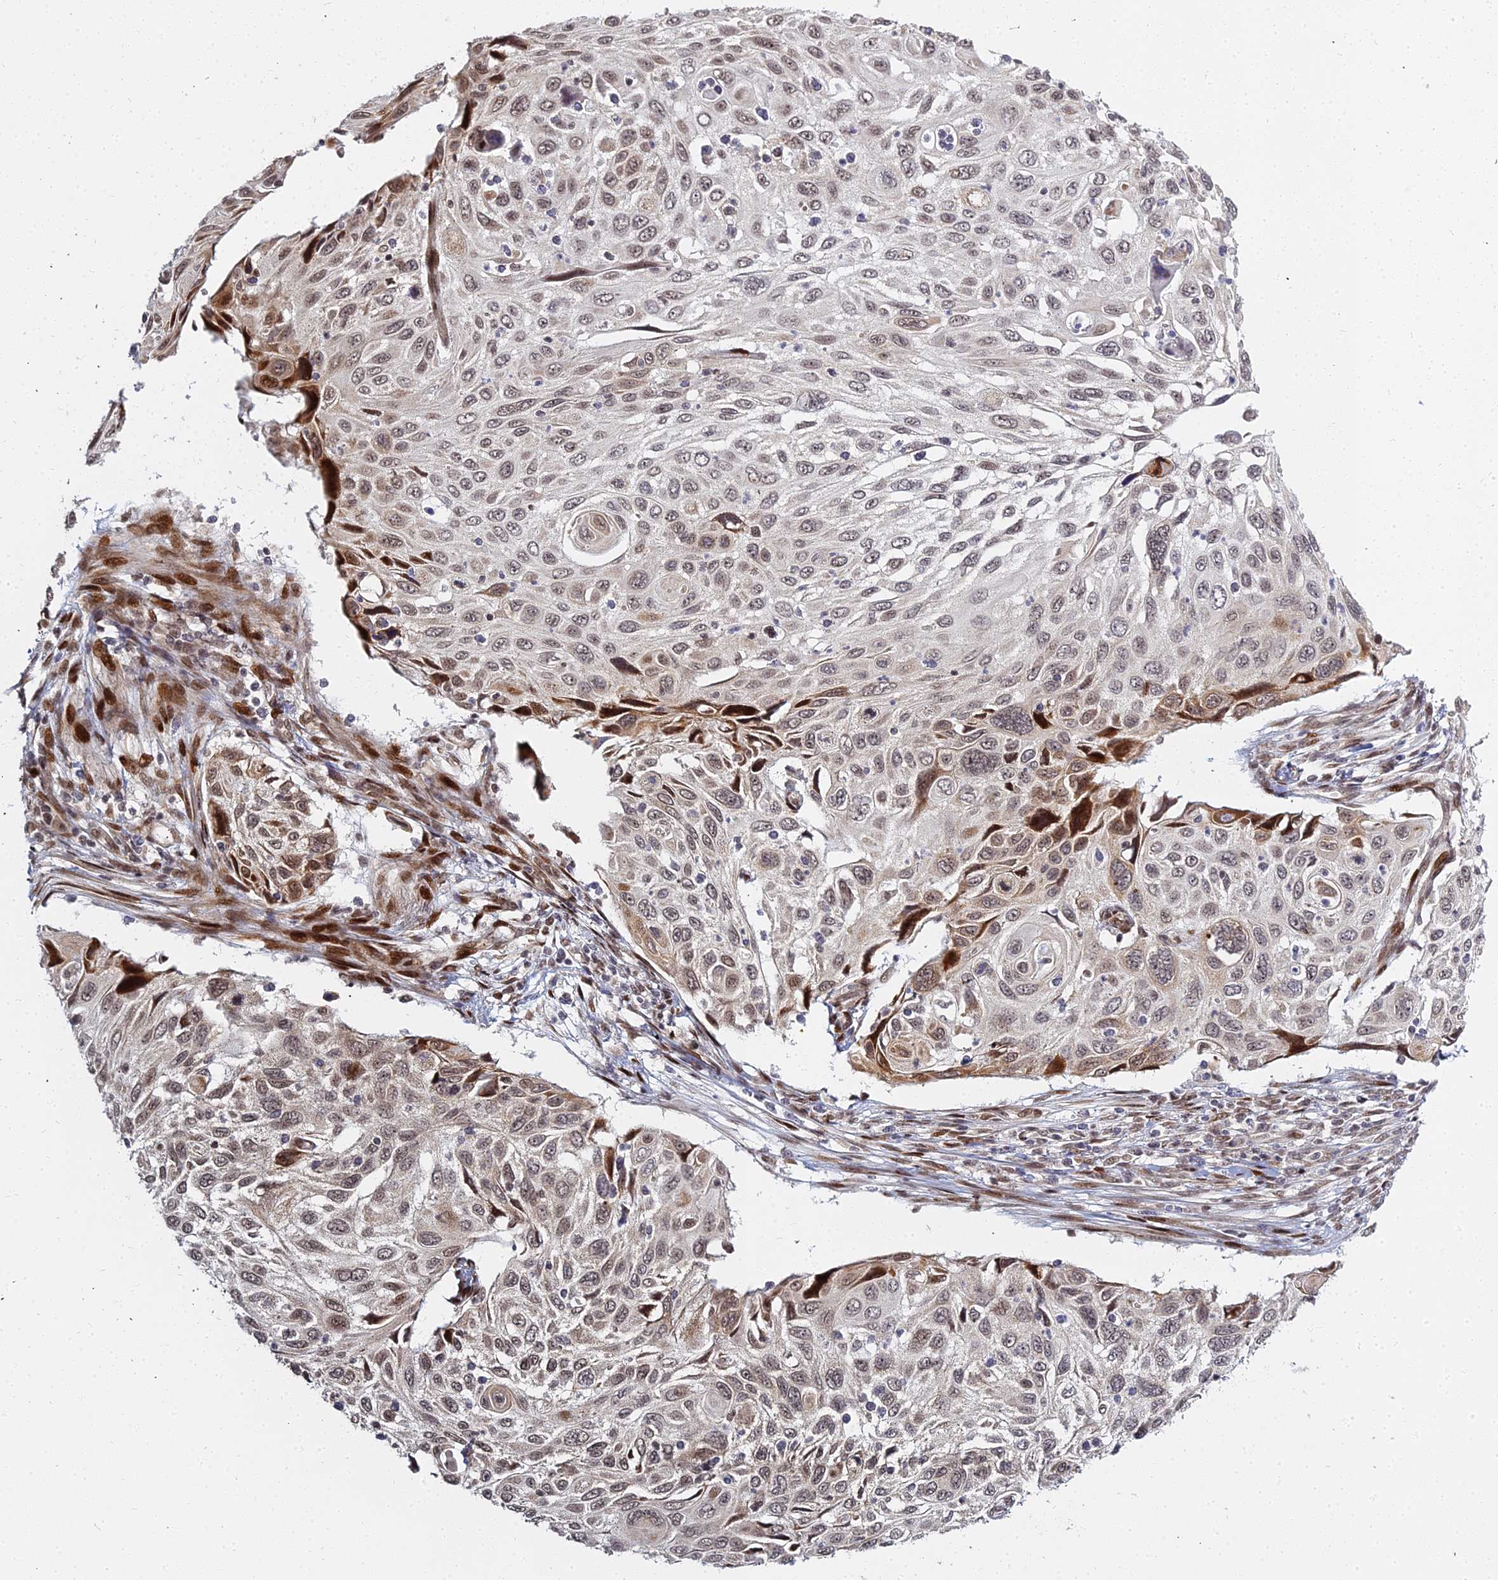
{"staining": {"intensity": "moderate", "quantity": "<25%", "location": "cytoplasmic/membranous"}, "tissue": "cervical cancer", "cell_type": "Tumor cells", "image_type": "cancer", "snomed": [{"axis": "morphology", "description": "Squamous cell carcinoma, NOS"}, {"axis": "topography", "description": "Cervix"}], "caption": "High-magnification brightfield microscopy of cervical cancer (squamous cell carcinoma) stained with DAB (brown) and counterstained with hematoxylin (blue). tumor cells exhibit moderate cytoplasmic/membranous staining is appreciated in about<25% of cells.", "gene": "ABCA2", "patient": {"sex": "female", "age": 70}}